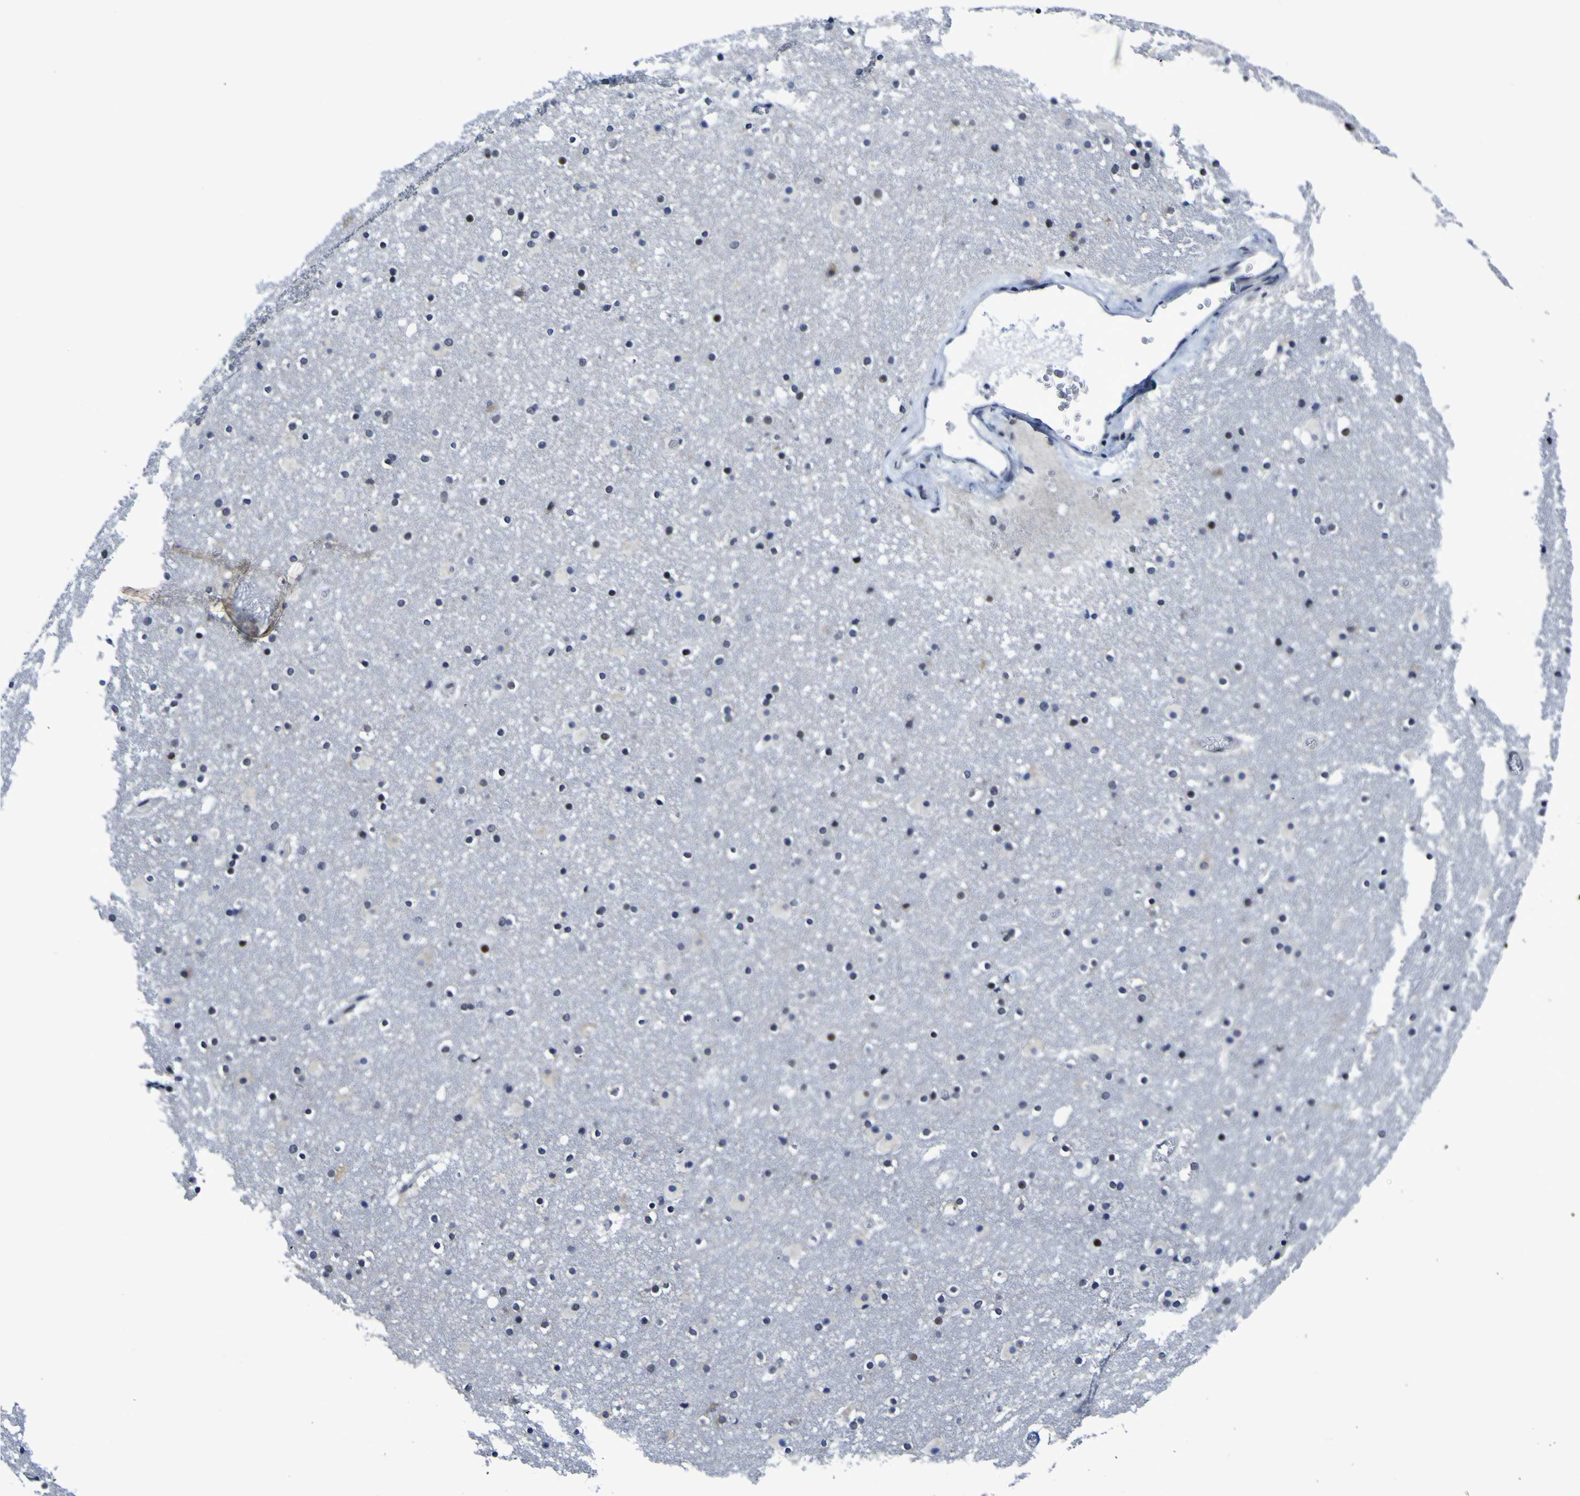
{"staining": {"intensity": "moderate", "quantity": "<25%", "location": "nuclear"}, "tissue": "caudate", "cell_type": "Glial cells", "image_type": "normal", "snomed": [{"axis": "morphology", "description": "Normal tissue, NOS"}, {"axis": "topography", "description": "Lateral ventricle wall"}], "caption": "A high-resolution histopathology image shows immunohistochemistry (IHC) staining of normal caudate, which reveals moderate nuclear staining in approximately <25% of glial cells. The protein is stained brown, and the nuclei are stained in blue (DAB IHC with brightfield microscopy, high magnification).", "gene": "MBD3", "patient": {"sex": "male", "age": 45}}